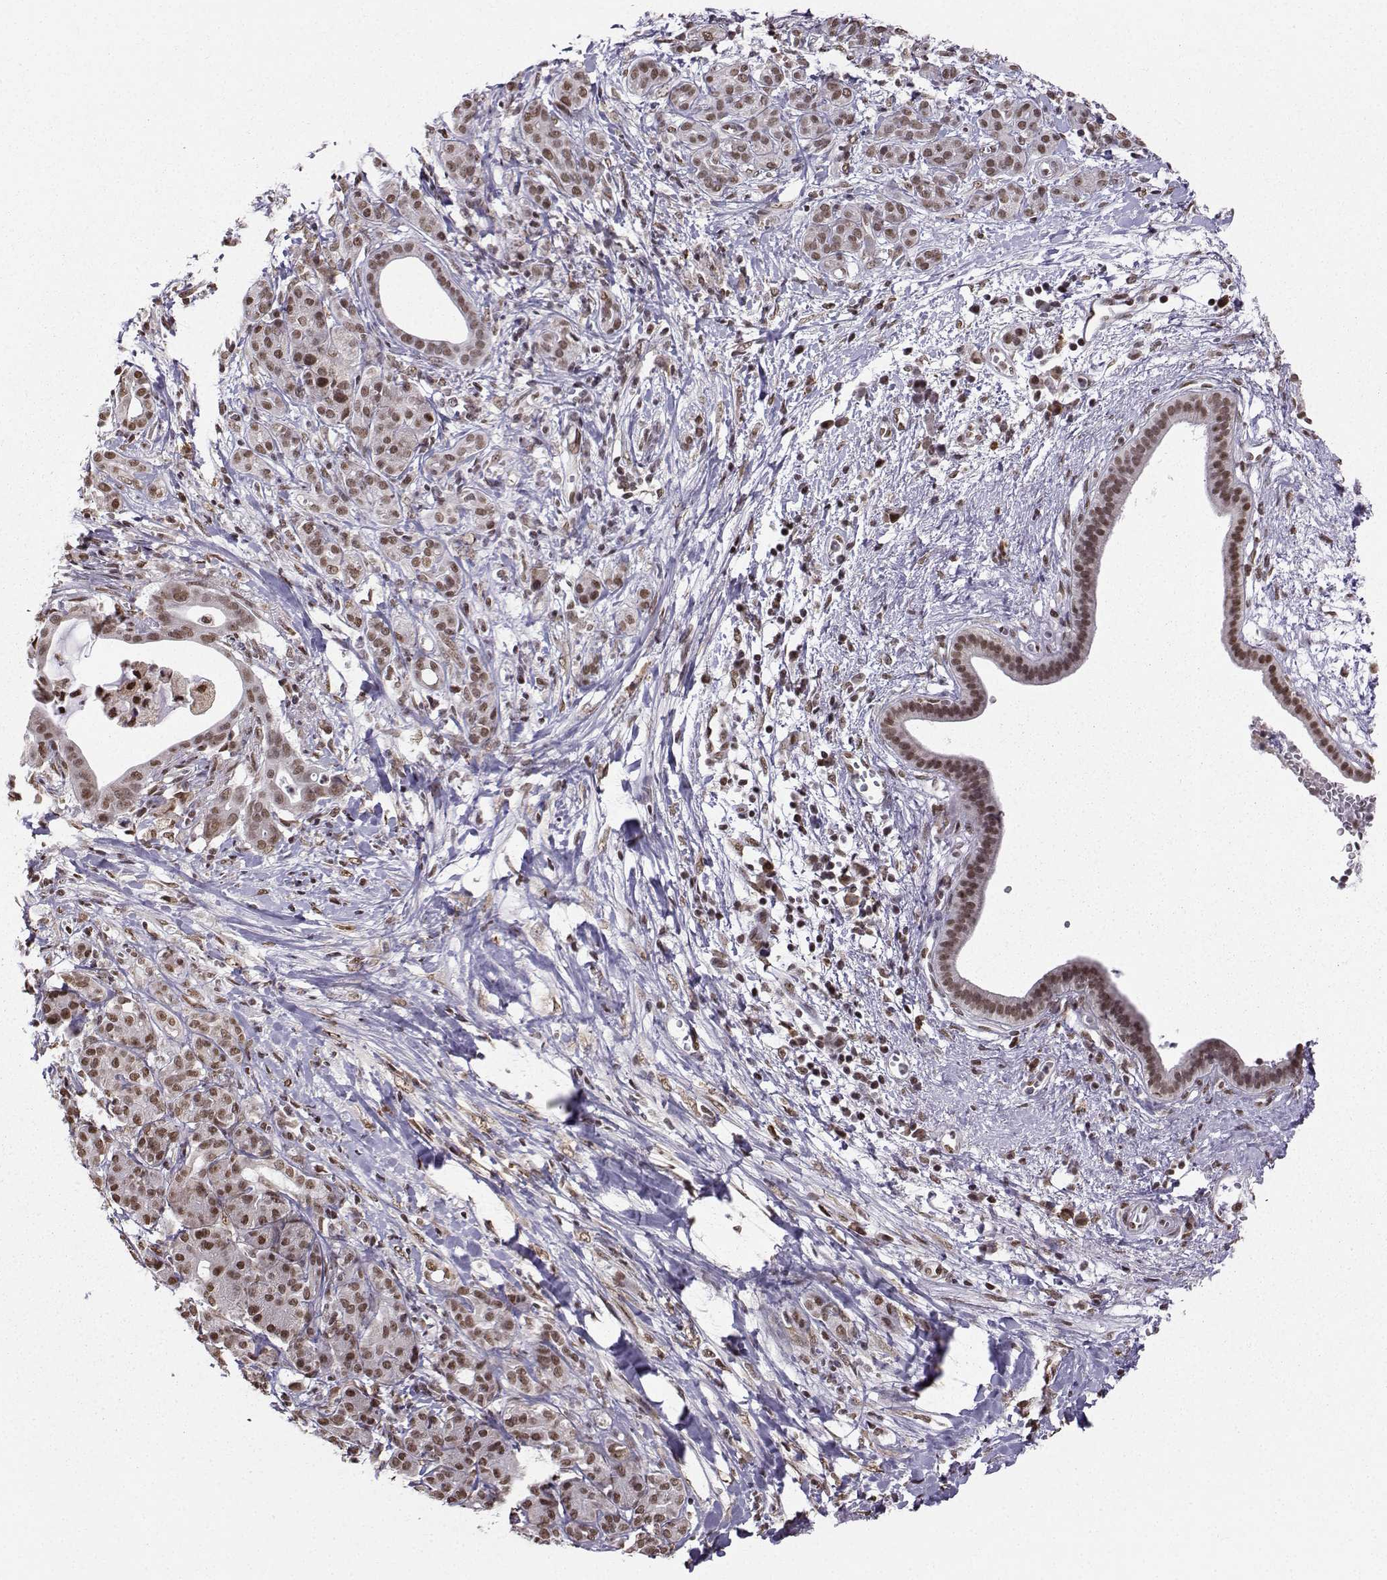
{"staining": {"intensity": "weak", "quantity": ">75%", "location": "nuclear"}, "tissue": "pancreatic cancer", "cell_type": "Tumor cells", "image_type": "cancer", "snomed": [{"axis": "morphology", "description": "Adenocarcinoma, NOS"}, {"axis": "topography", "description": "Pancreas"}], "caption": "Protein analysis of pancreatic adenocarcinoma tissue exhibits weak nuclear positivity in approximately >75% of tumor cells.", "gene": "EZH1", "patient": {"sex": "male", "age": 61}}